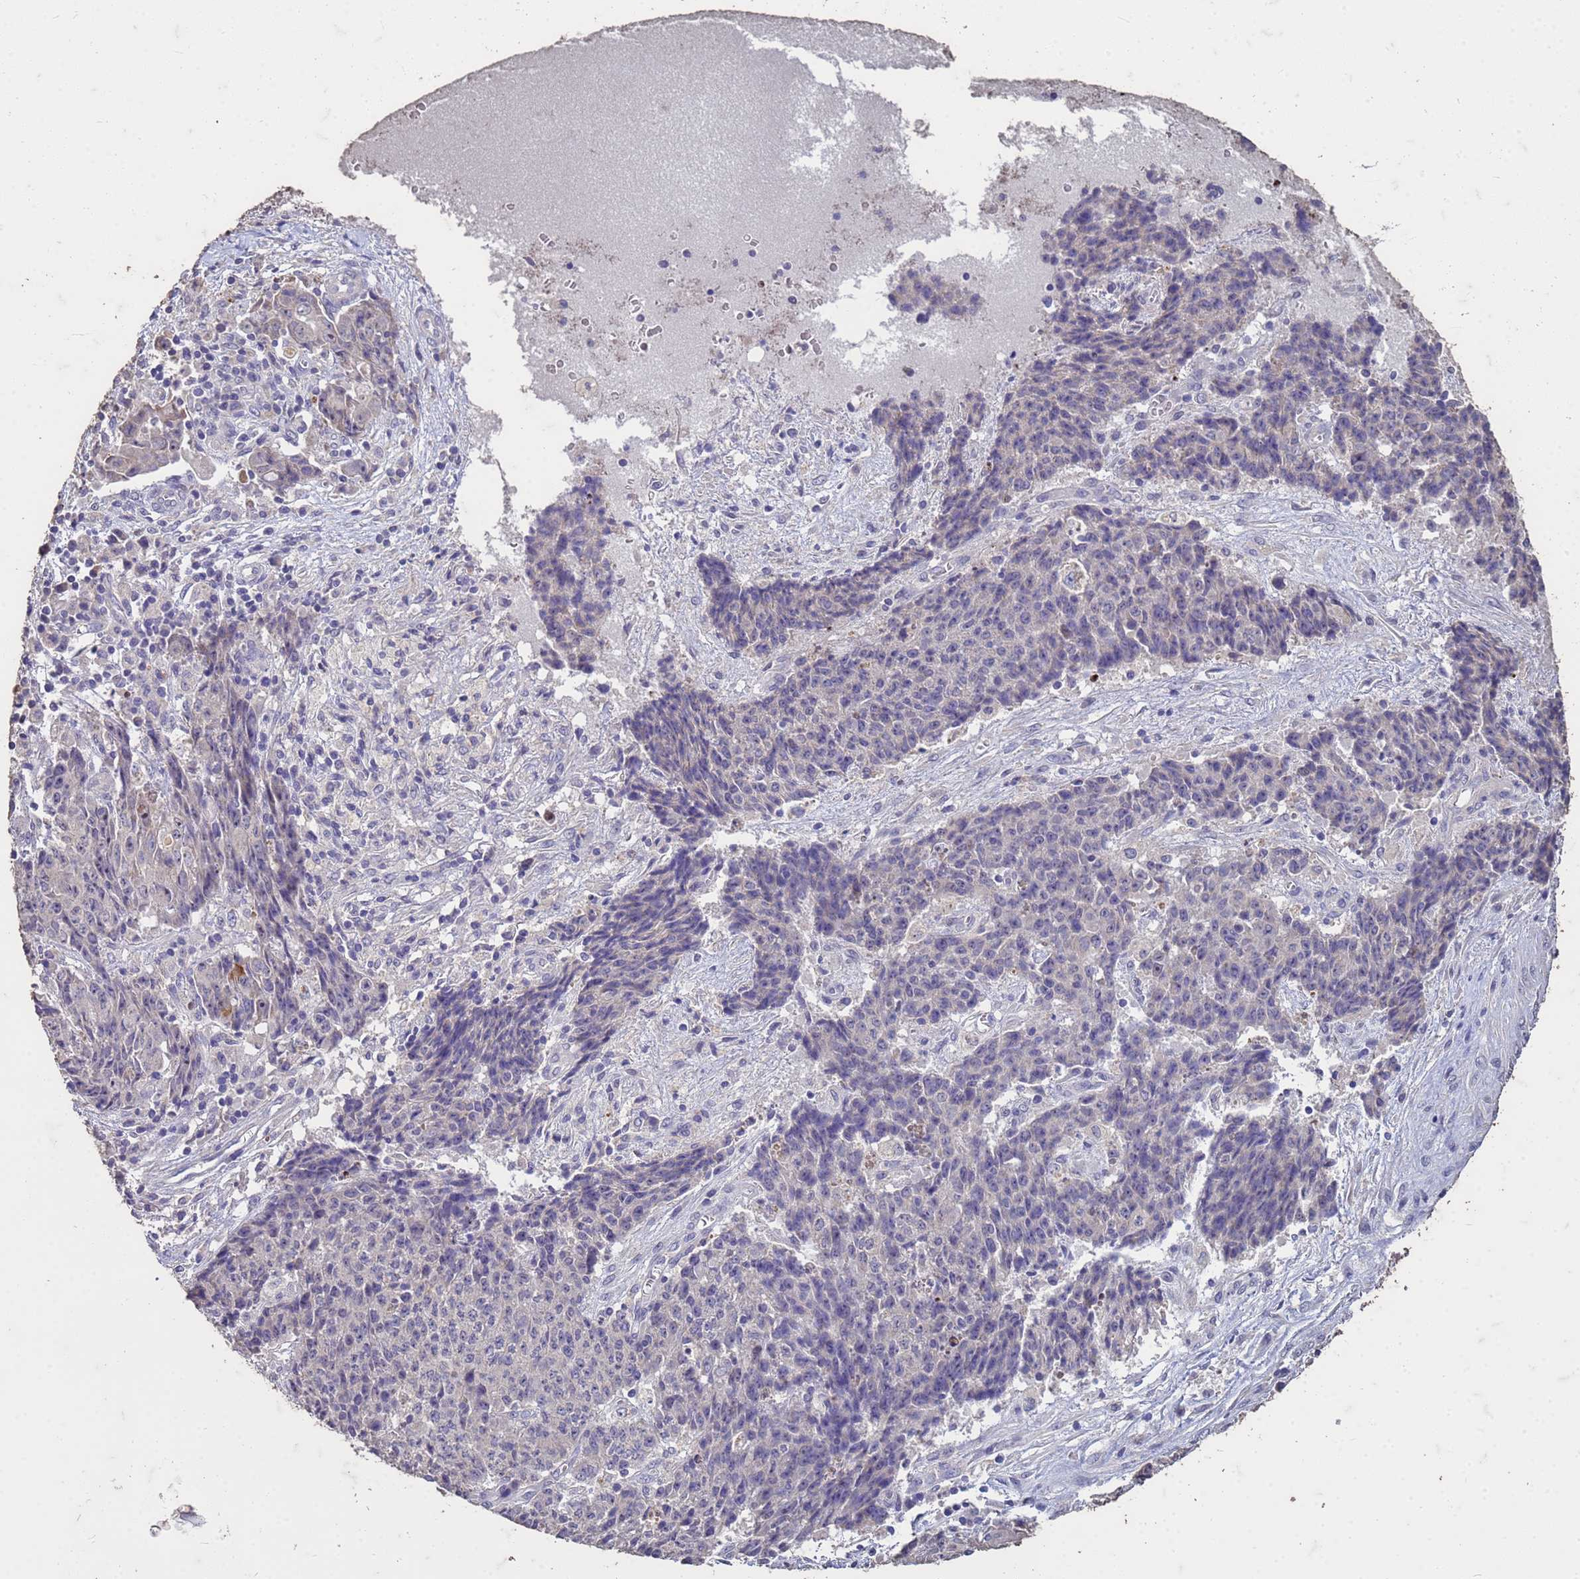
{"staining": {"intensity": "negative", "quantity": "none", "location": "none"}, "tissue": "ovarian cancer", "cell_type": "Tumor cells", "image_type": "cancer", "snomed": [{"axis": "morphology", "description": "Carcinoma, endometroid"}, {"axis": "topography", "description": "Ovary"}], "caption": "Immunohistochemical staining of endometroid carcinoma (ovarian) shows no significant positivity in tumor cells.", "gene": "FAM184B", "patient": {"sex": "female", "age": 42}}